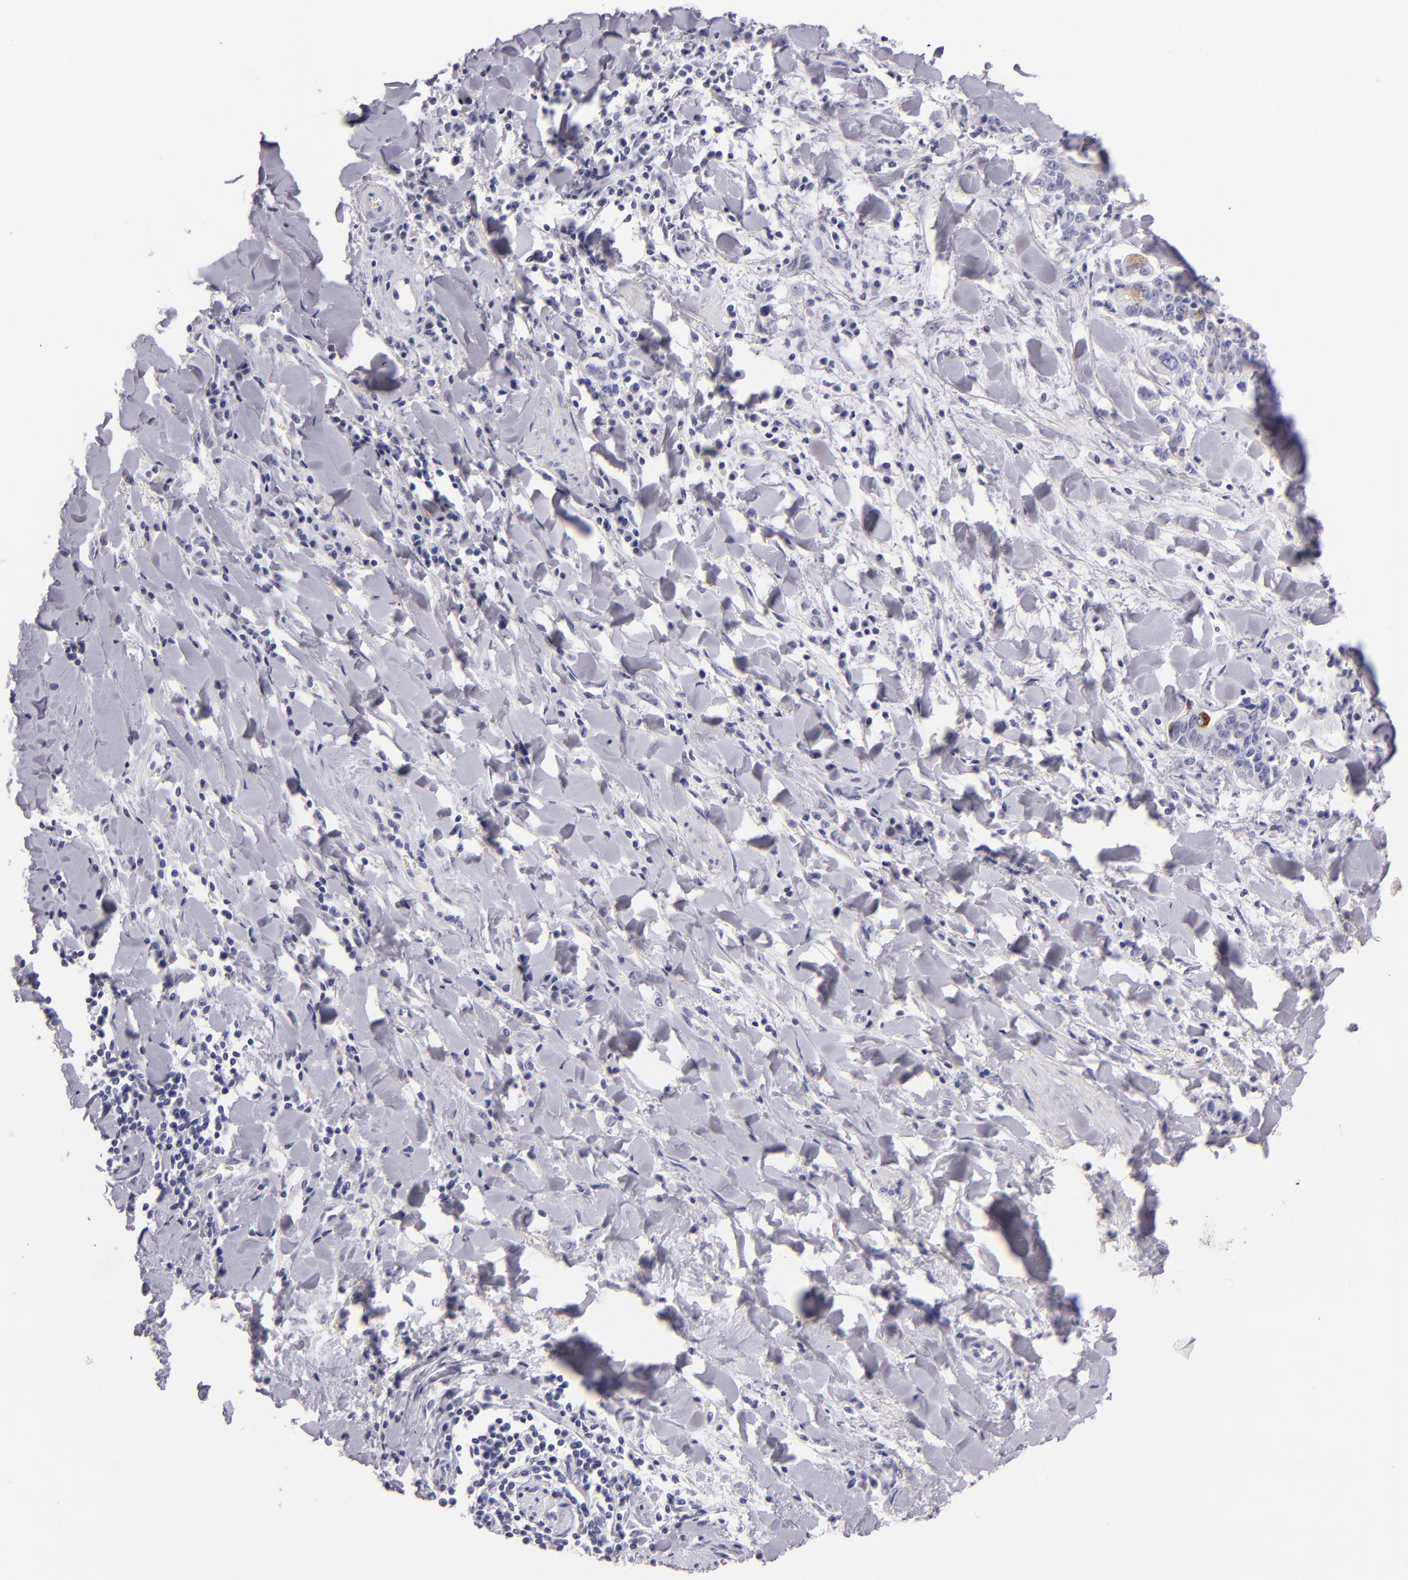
{"staining": {"intensity": "negative", "quantity": "none", "location": "none"}, "tissue": "liver cancer", "cell_type": "Tumor cells", "image_type": "cancer", "snomed": [{"axis": "morphology", "description": "Cholangiocarcinoma"}, {"axis": "topography", "description": "Liver"}], "caption": "The image demonstrates no staining of tumor cells in cholangiocarcinoma (liver).", "gene": "MUC5AC", "patient": {"sex": "male", "age": 57}}